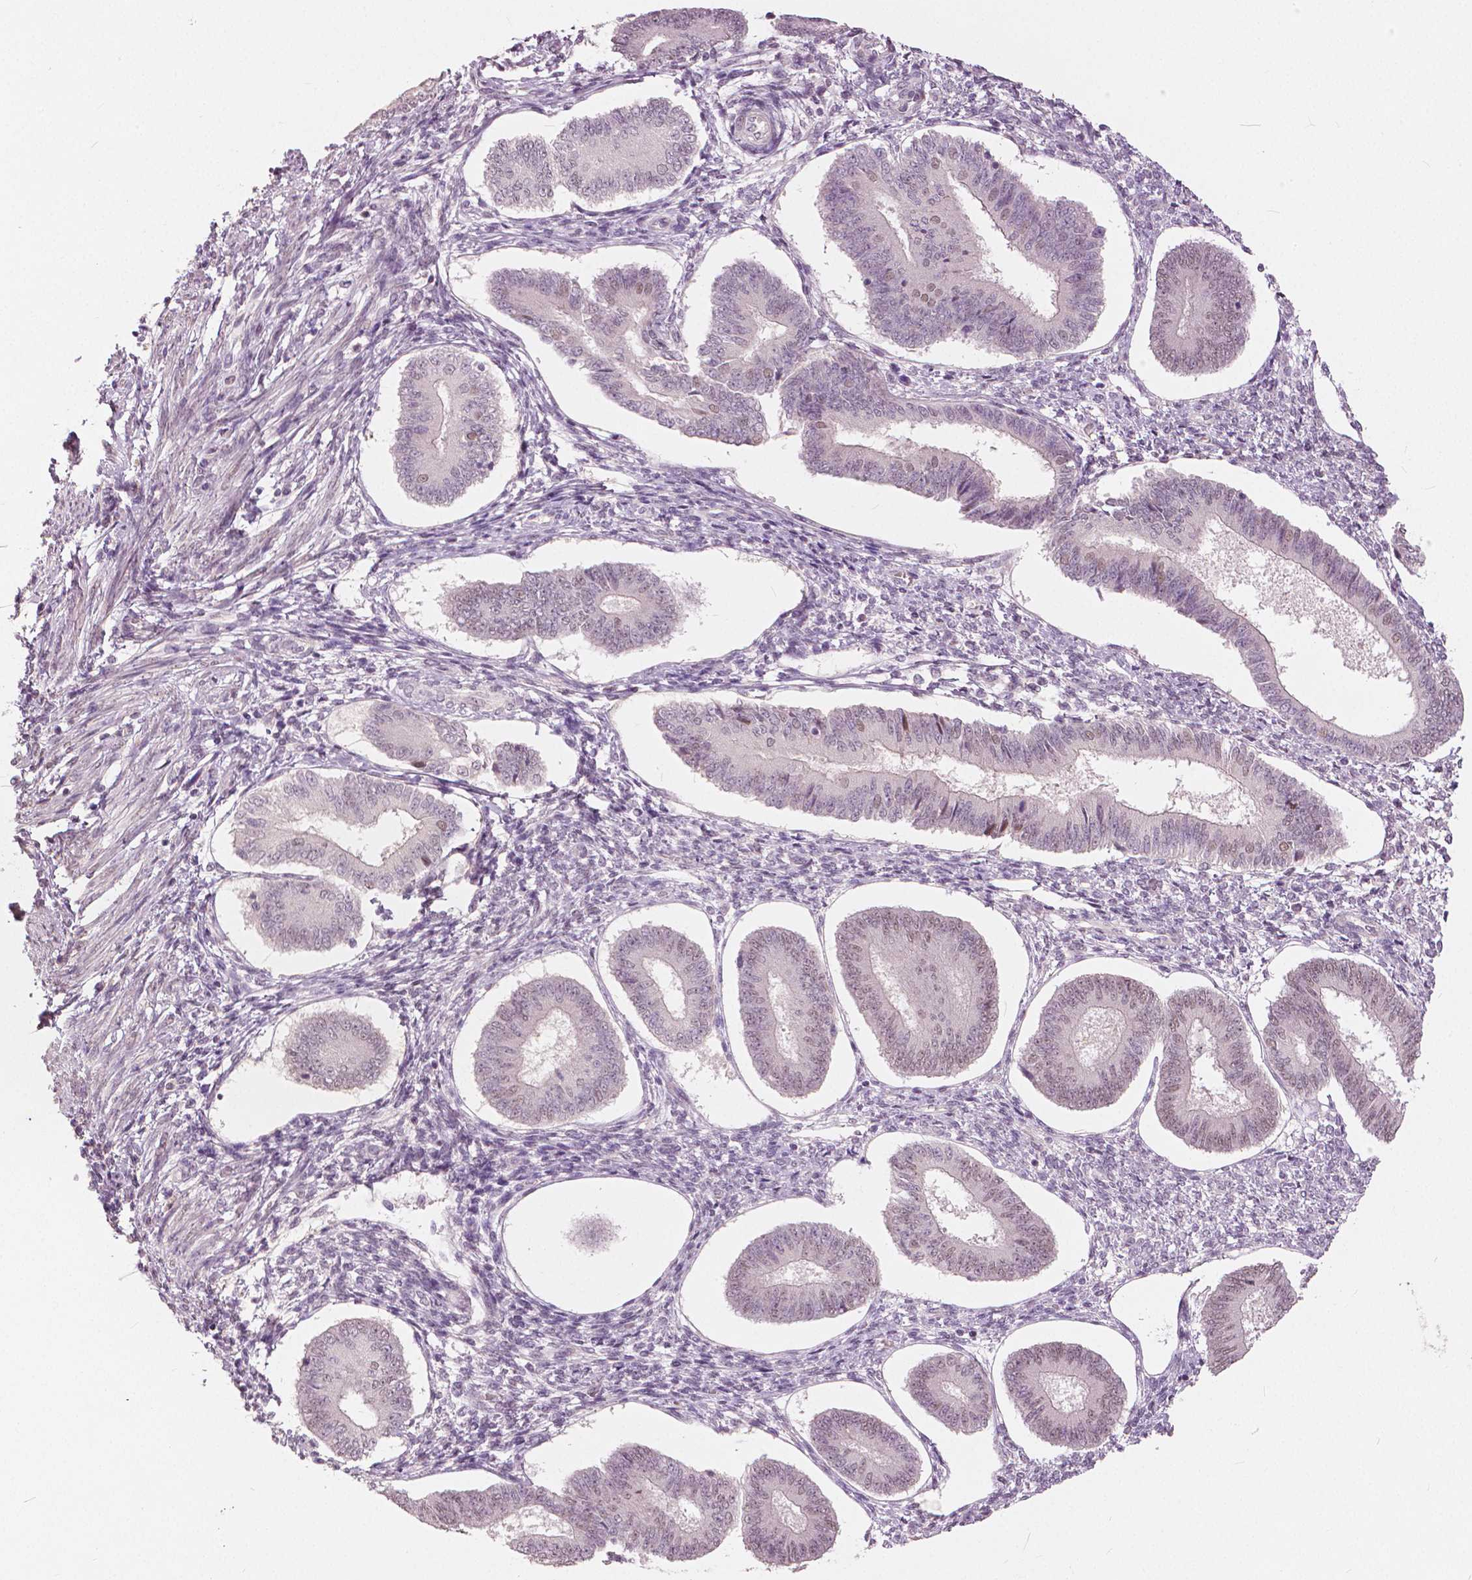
{"staining": {"intensity": "negative", "quantity": "none", "location": "none"}, "tissue": "endometrium", "cell_type": "Cells in endometrial stroma", "image_type": "normal", "snomed": [{"axis": "morphology", "description": "Normal tissue, NOS"}, {"axis": "topography", "description": "Endometrium"}], "caption": "Photomicrograph shows no significant protein positivity in cells in endometrial stroma of benign endometrium. (Immunohistochemistry, brightfield microscopy, high magnification).", "gene": "NANOG", "patient": {"sex": "female", "age": 42}}